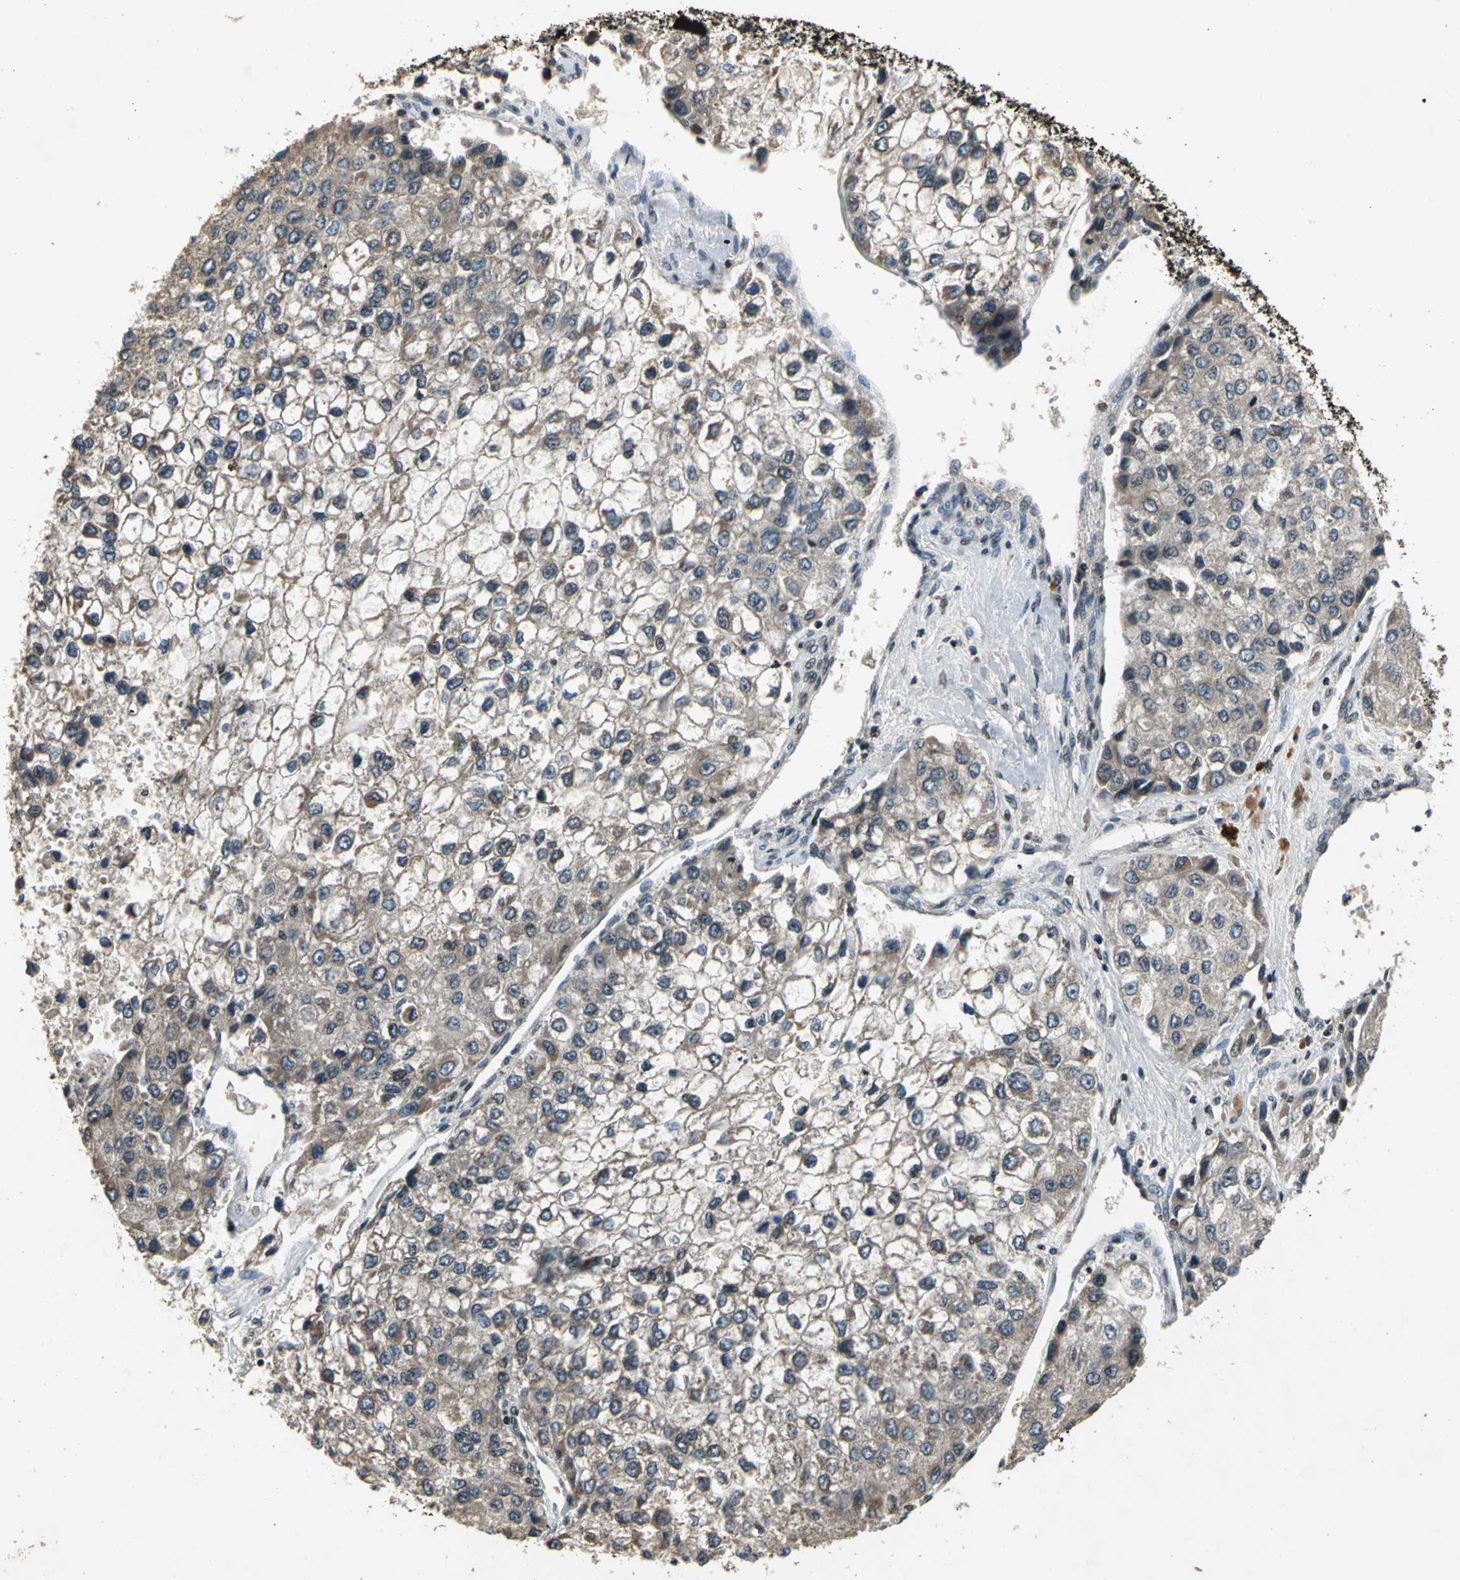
{"staining": {"intensity": "moderate", "quantity": ">75%", "location": "cytoplasmic/membranous"}, "tissue": "liver cancer", "cell_type": "Tumor cells", "image_type": "cancer", "snomed": [{"axis": "morphology", "description": "Carcinoma, Hepatocellular, NOS"}, {"axis": "topography", "description": "Liver"}], "caption": "This photomicrograph exhibits immunohistochemistry (IHC) staining of human hepatocellular carcinoma (liver), with medium moderate cytoplasmic/membranous positivity in about >75% of tumor cells.", "gene": "AHR", "patient": {"sex": "female", "age": 66}}